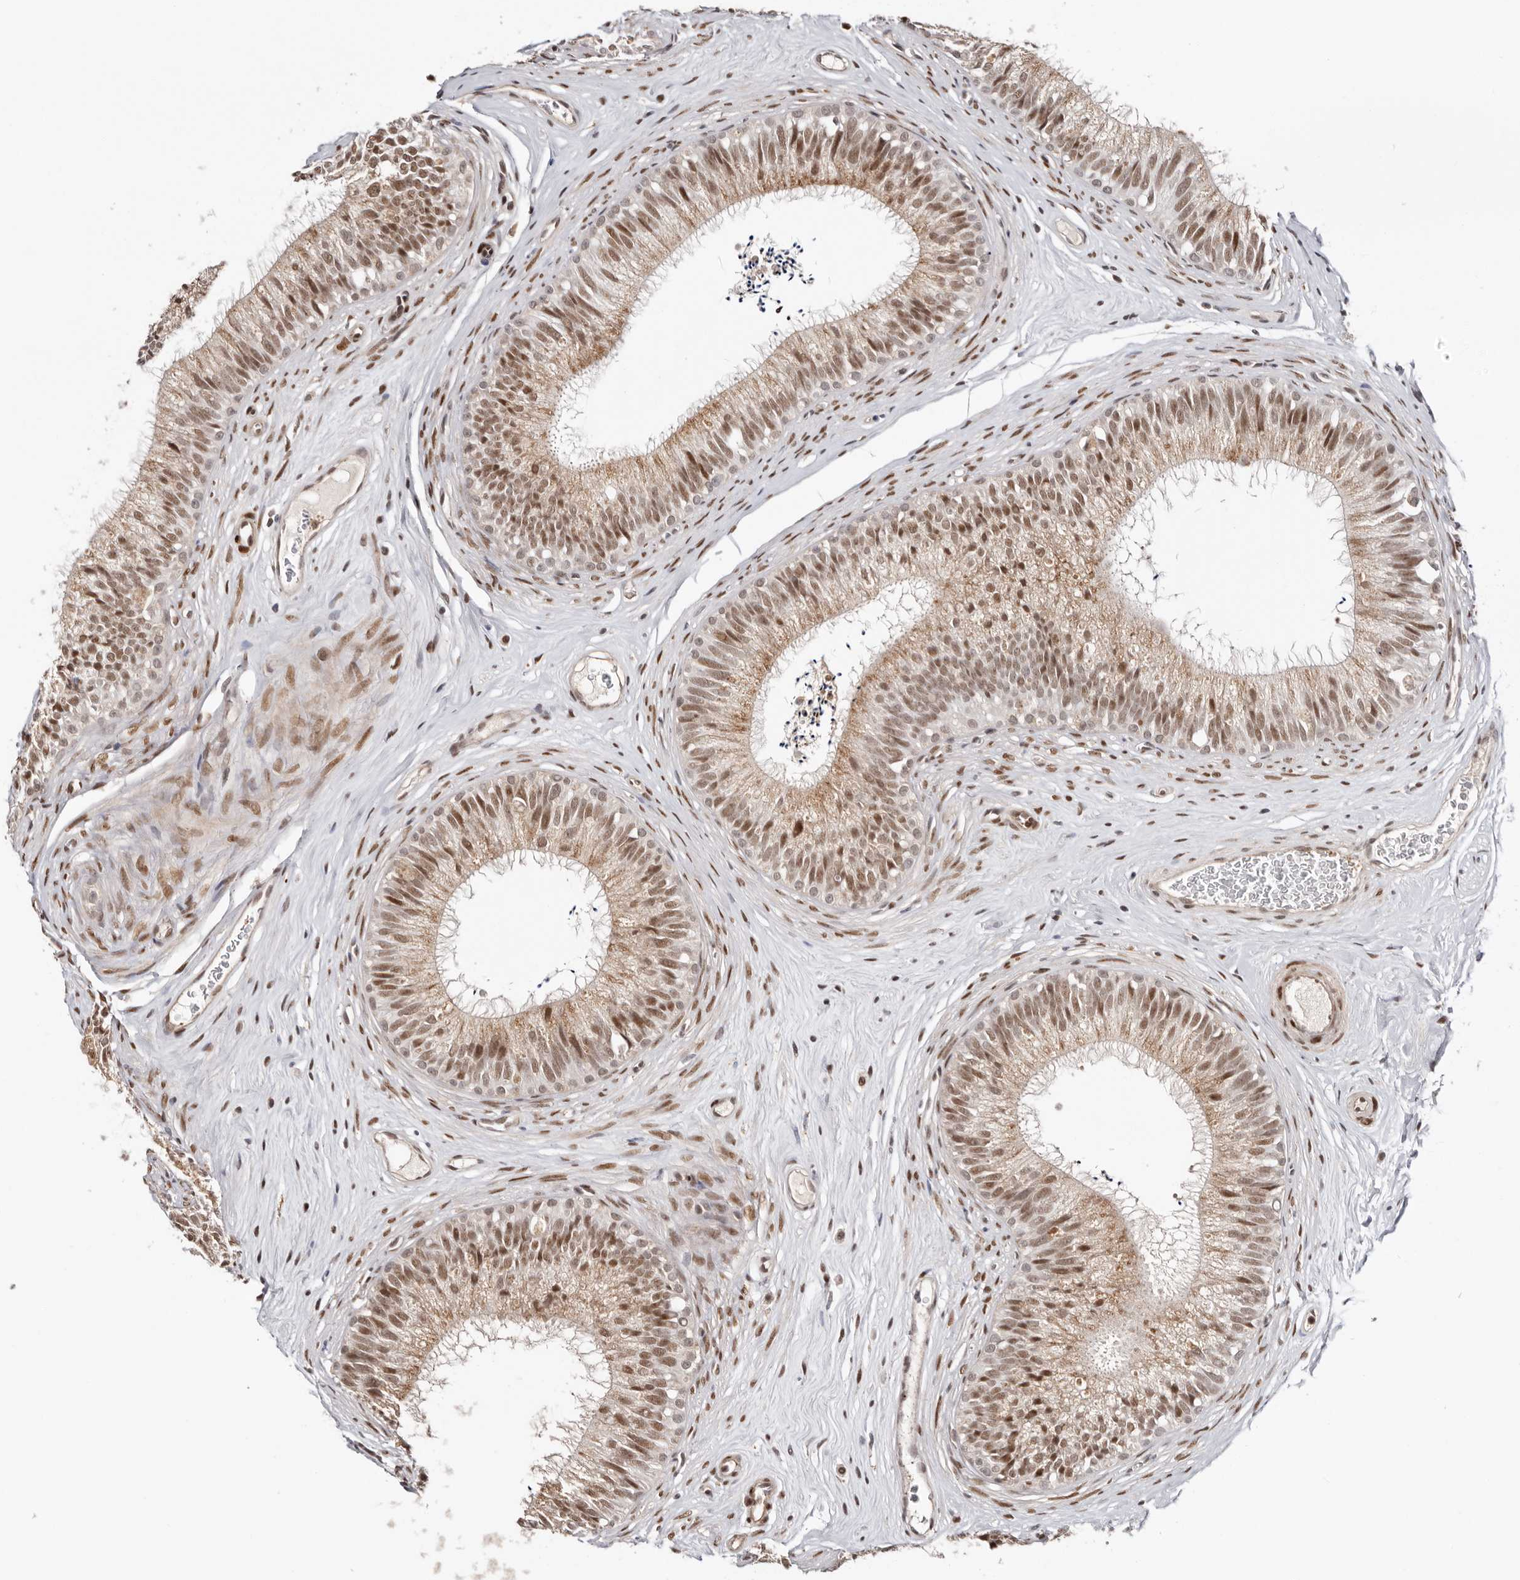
{"staining": {"intensity": "moderate", "quantity": ">75%", "location": "cytoplasmic/membranous,nuclear"}, "tissue": "epididymis", "cell_type": "Glandular cells", "image_type": "normal", "snomed": [{"axis": "morphology", "description": "Normal tissue, NOS"}, {"axis": "topography", "description": "Epididymis"}], "caption": "High-power microscopy captured an immunohistochemistry (IHC) histopathology image of benign epididymis, revealing moderate cytoplasmic/membranous,nuclear positivity in approximately >75% of glandular cells. (Stains: DAB in brown, nuclei in blue, Microscopy: brightfield microscopy at high magnification).", "gene": "SMAD7", "patient": {"sex": "male", "age": 29}}